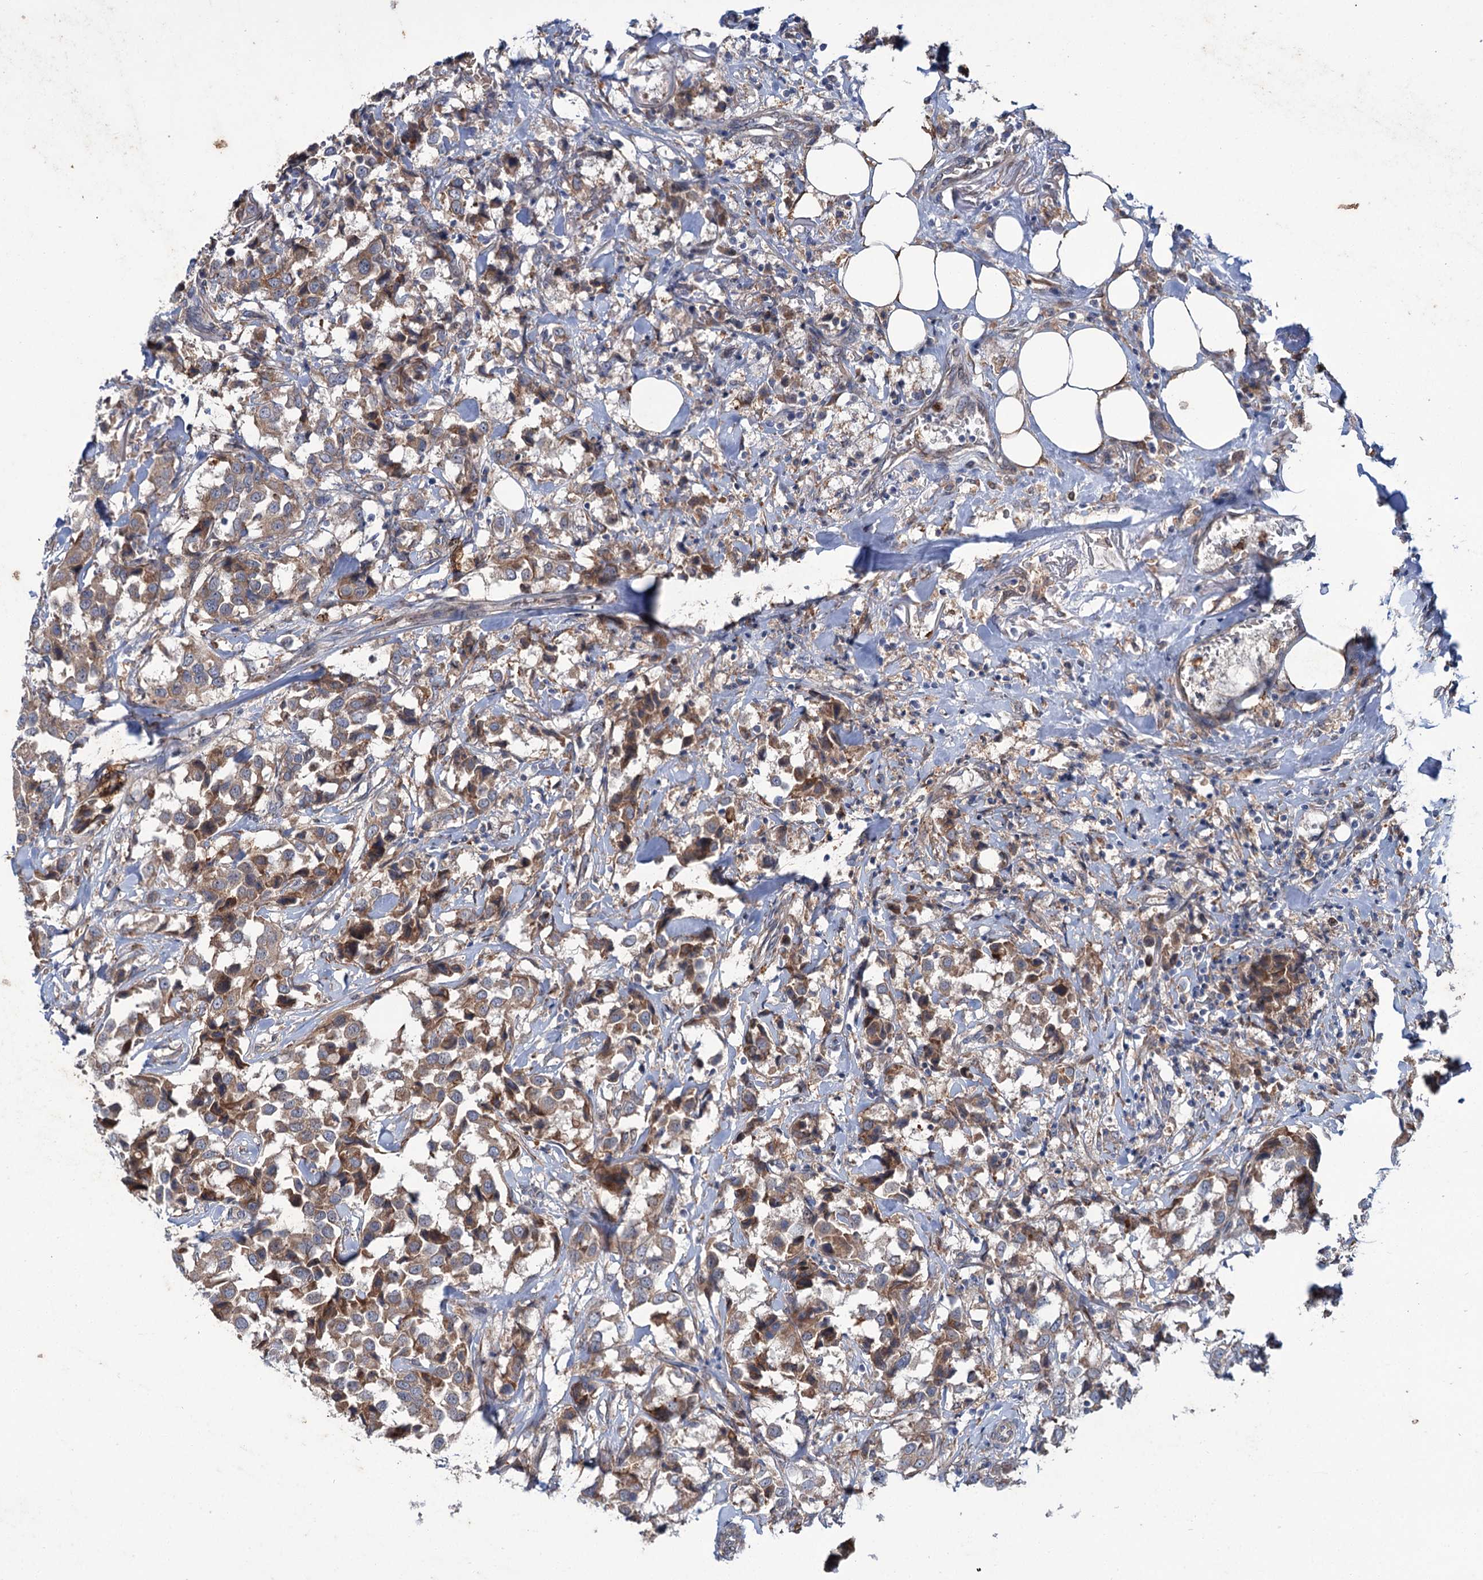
{"staining": {"intensity": "moderate", "quantity": ">75%", "location": "cytoplasmic/membranous"}, "tissue": "breast cancer", "cell_type": "Tumor cells", "image_type": "cancer", "snomed": [{"axis": "morphology", "description": "Duct carcinoma"}, {"axis": "topography", "description": "Breast"}], "caption": "Protein positivity by IHC displays moderate cytoplasmic/membranous positivity in about >75% of tumor cells in breast infiltrating ductal carcinoma.", "gene": "PTPN3", "patient": {"sex": "female", "age": 80}}